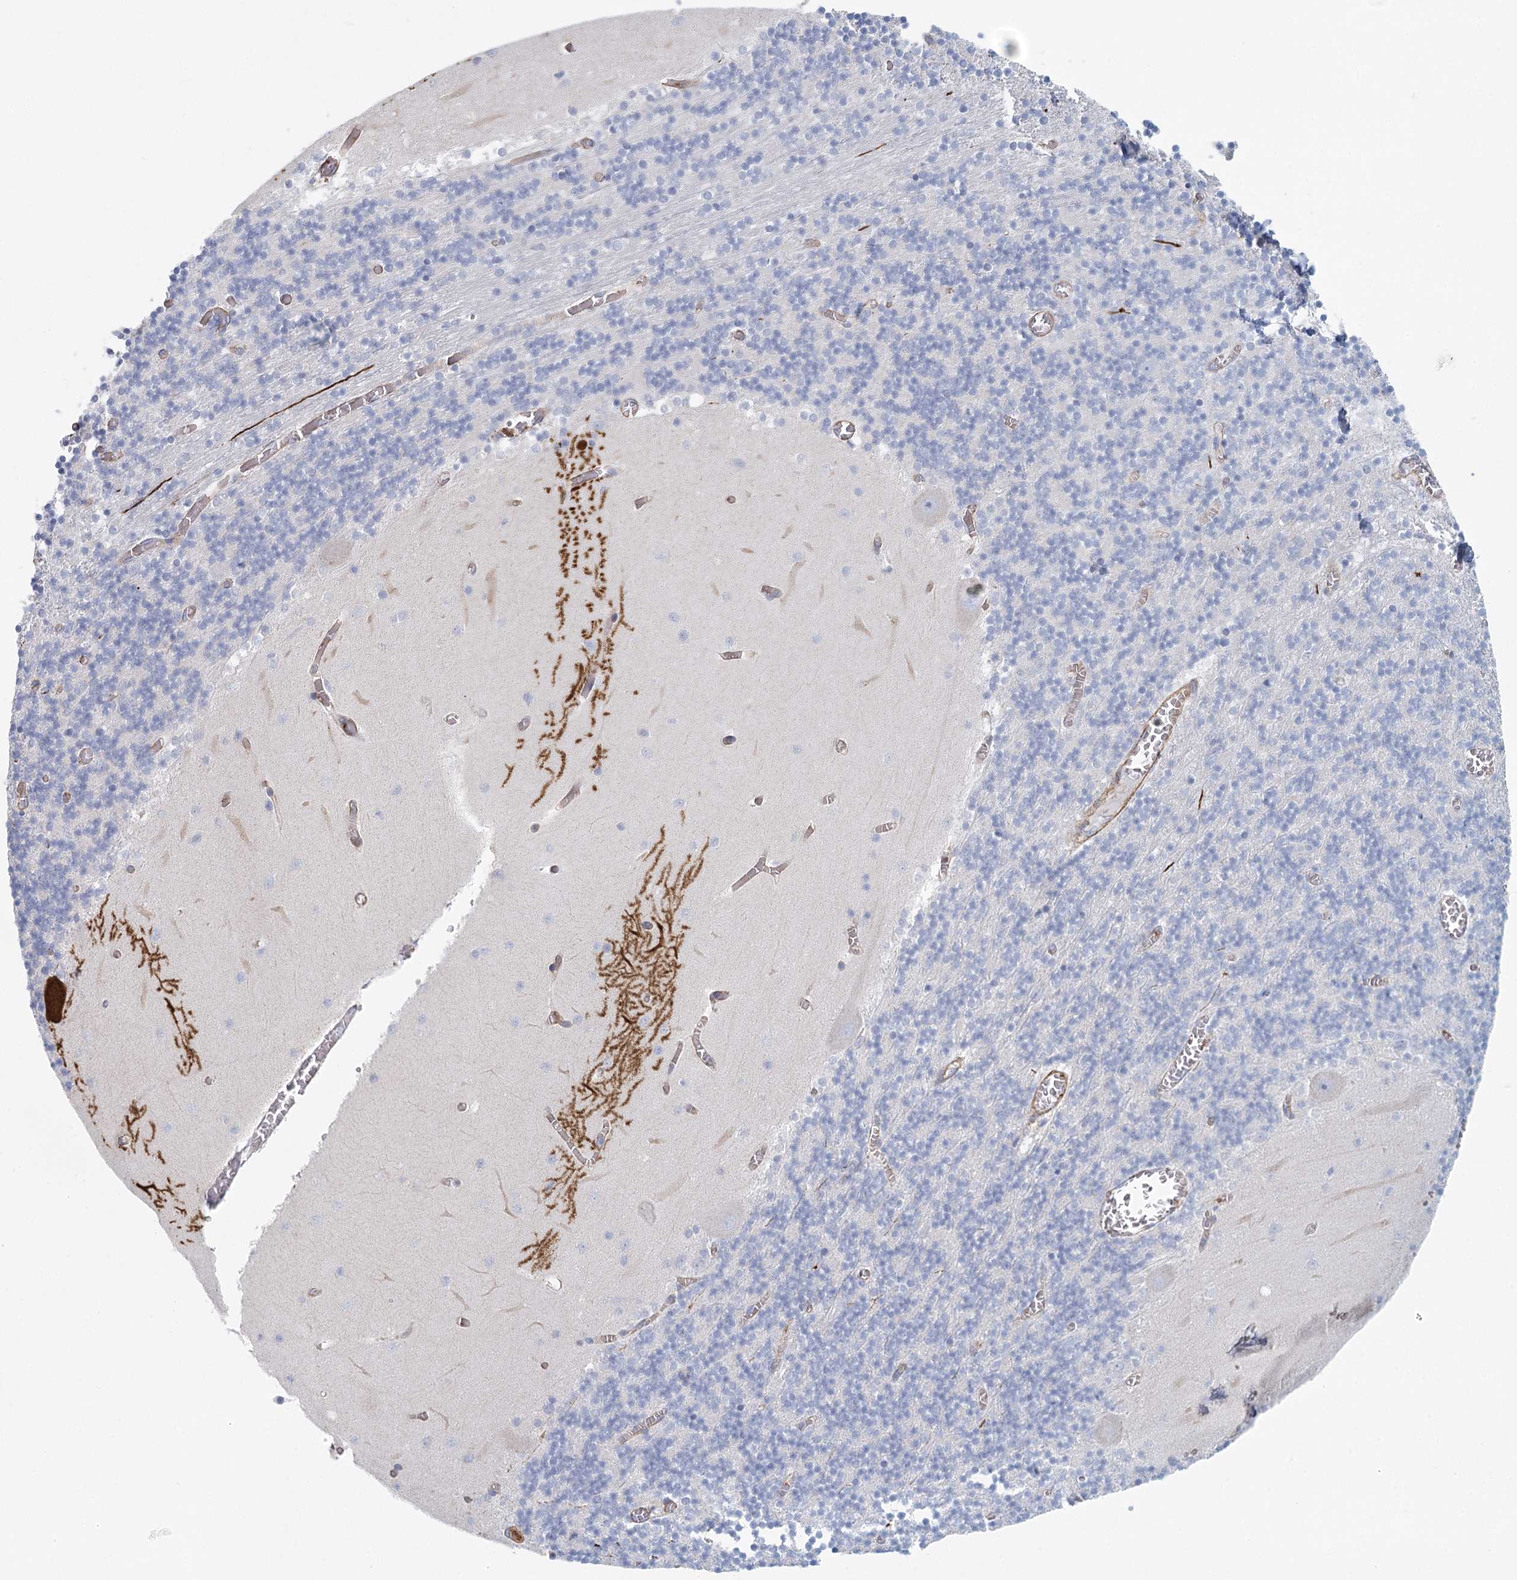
{"staining": {"intensity": "negative", "quantity": "none", "location": "none"}, "tissue": "cerebellum", "cell_type": "Cells in granular layer", "image_type": "normal", "snomed": [{"axis": "morphology", "description": "Normal tissue, NOS"}, {"axis": "topography", "description": "Cerebellum"}], "caption": "The photomicrograph displays no staining of cells in granular layer in normal cerebellum. Nuclei are stained in blue.", "gene": "IFT46", "patient": {"sex": "female", "age": 28}}